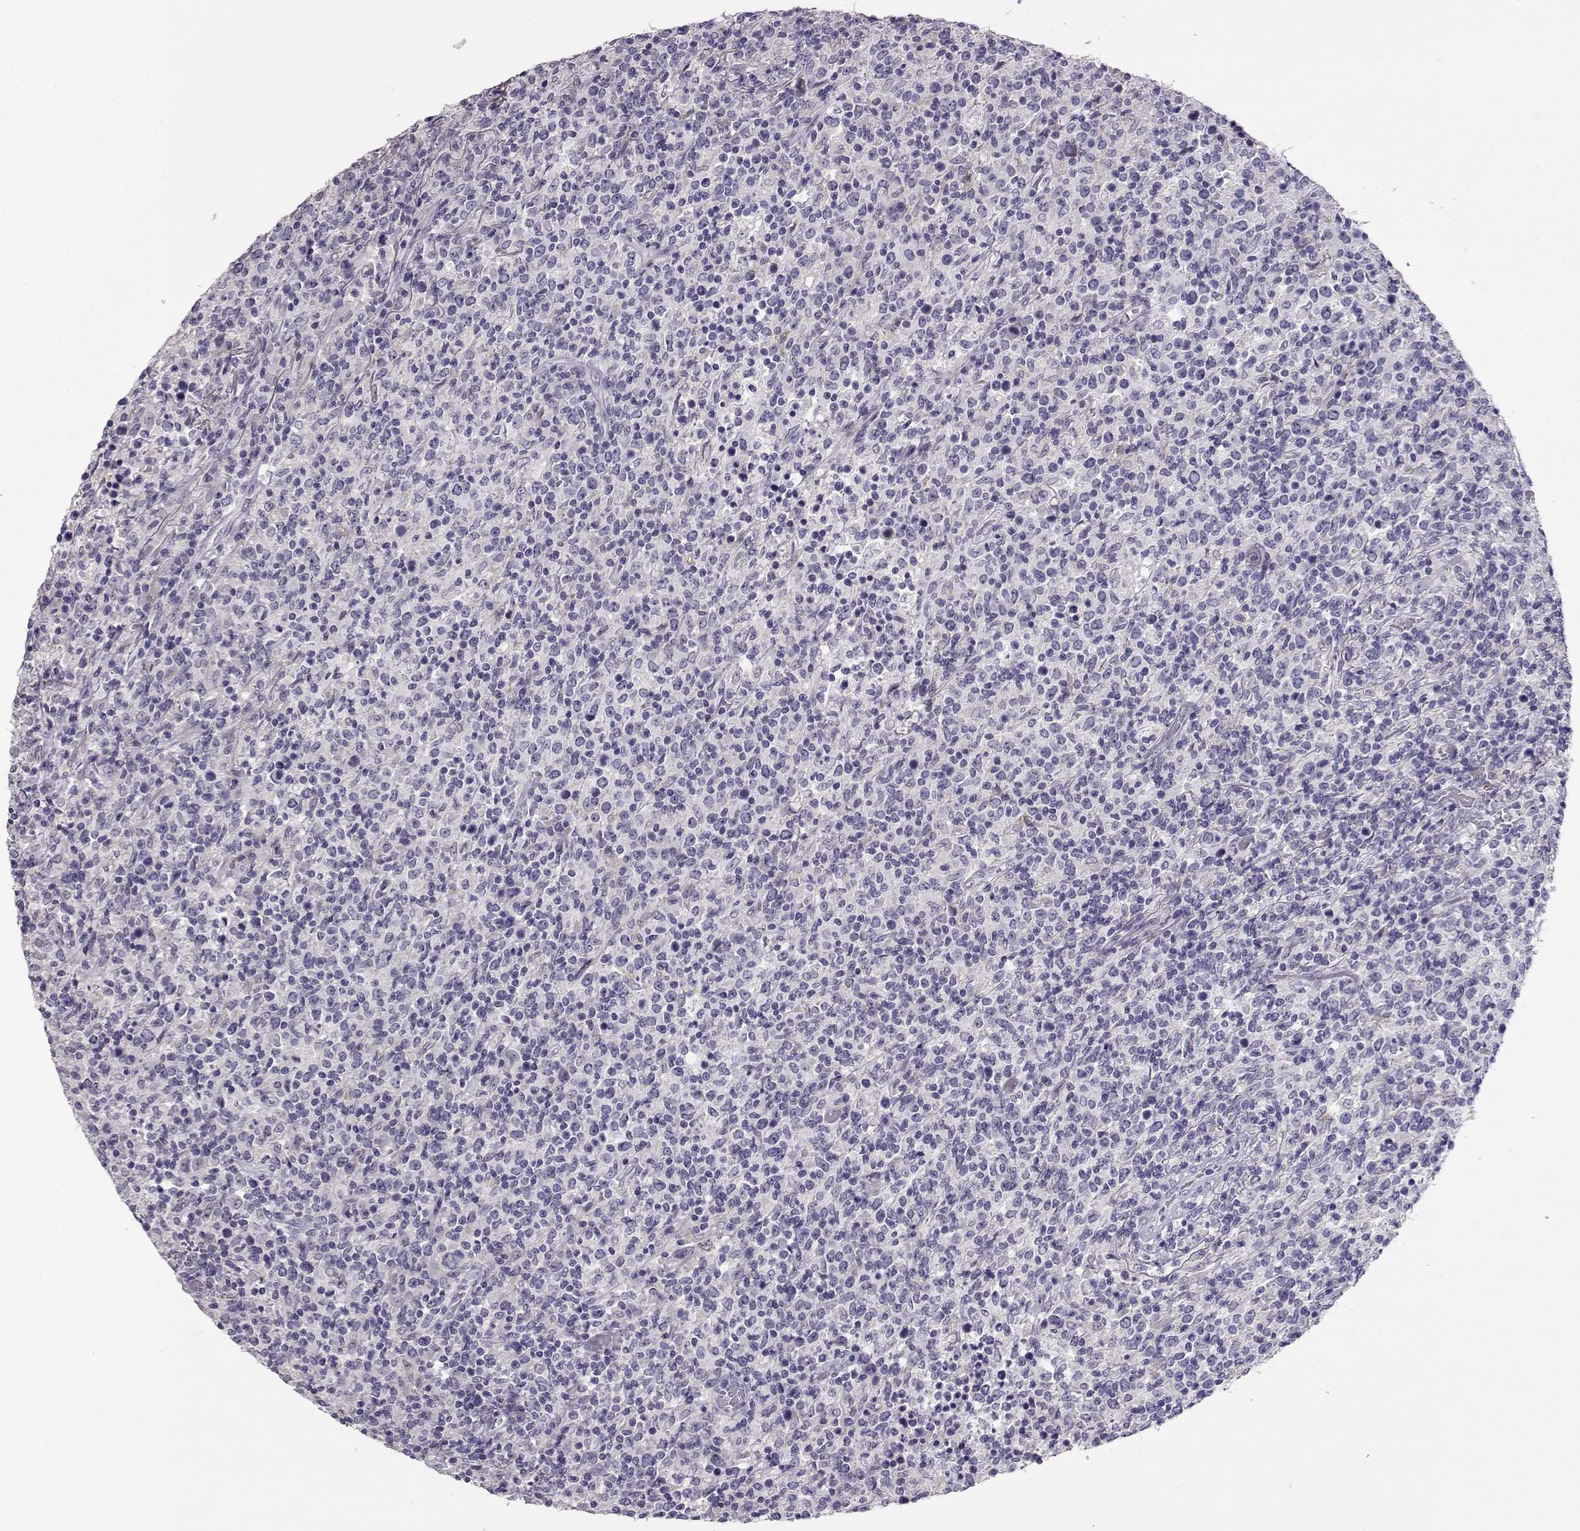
{"staining": {"intensity": "negative", "quantity": "none", "location": "none"}, "tissue": "lymphoma", "cell_type": "Tumor cells", "image_type": "cancer", "snomed": [{"axis": "morphology", "description": "Malignant lymphoma, non-Hodgkin's type, High grade"}, {"axis": "topography", "description": "Lung"}], "caption": "Micrograph shows no protein staining in tumor cells of high-grade malignant lymphoma, non-Hodgkin's type tissue.", "gene": "RHOXF2", "patient": {"sex": "male", "age": 79}}